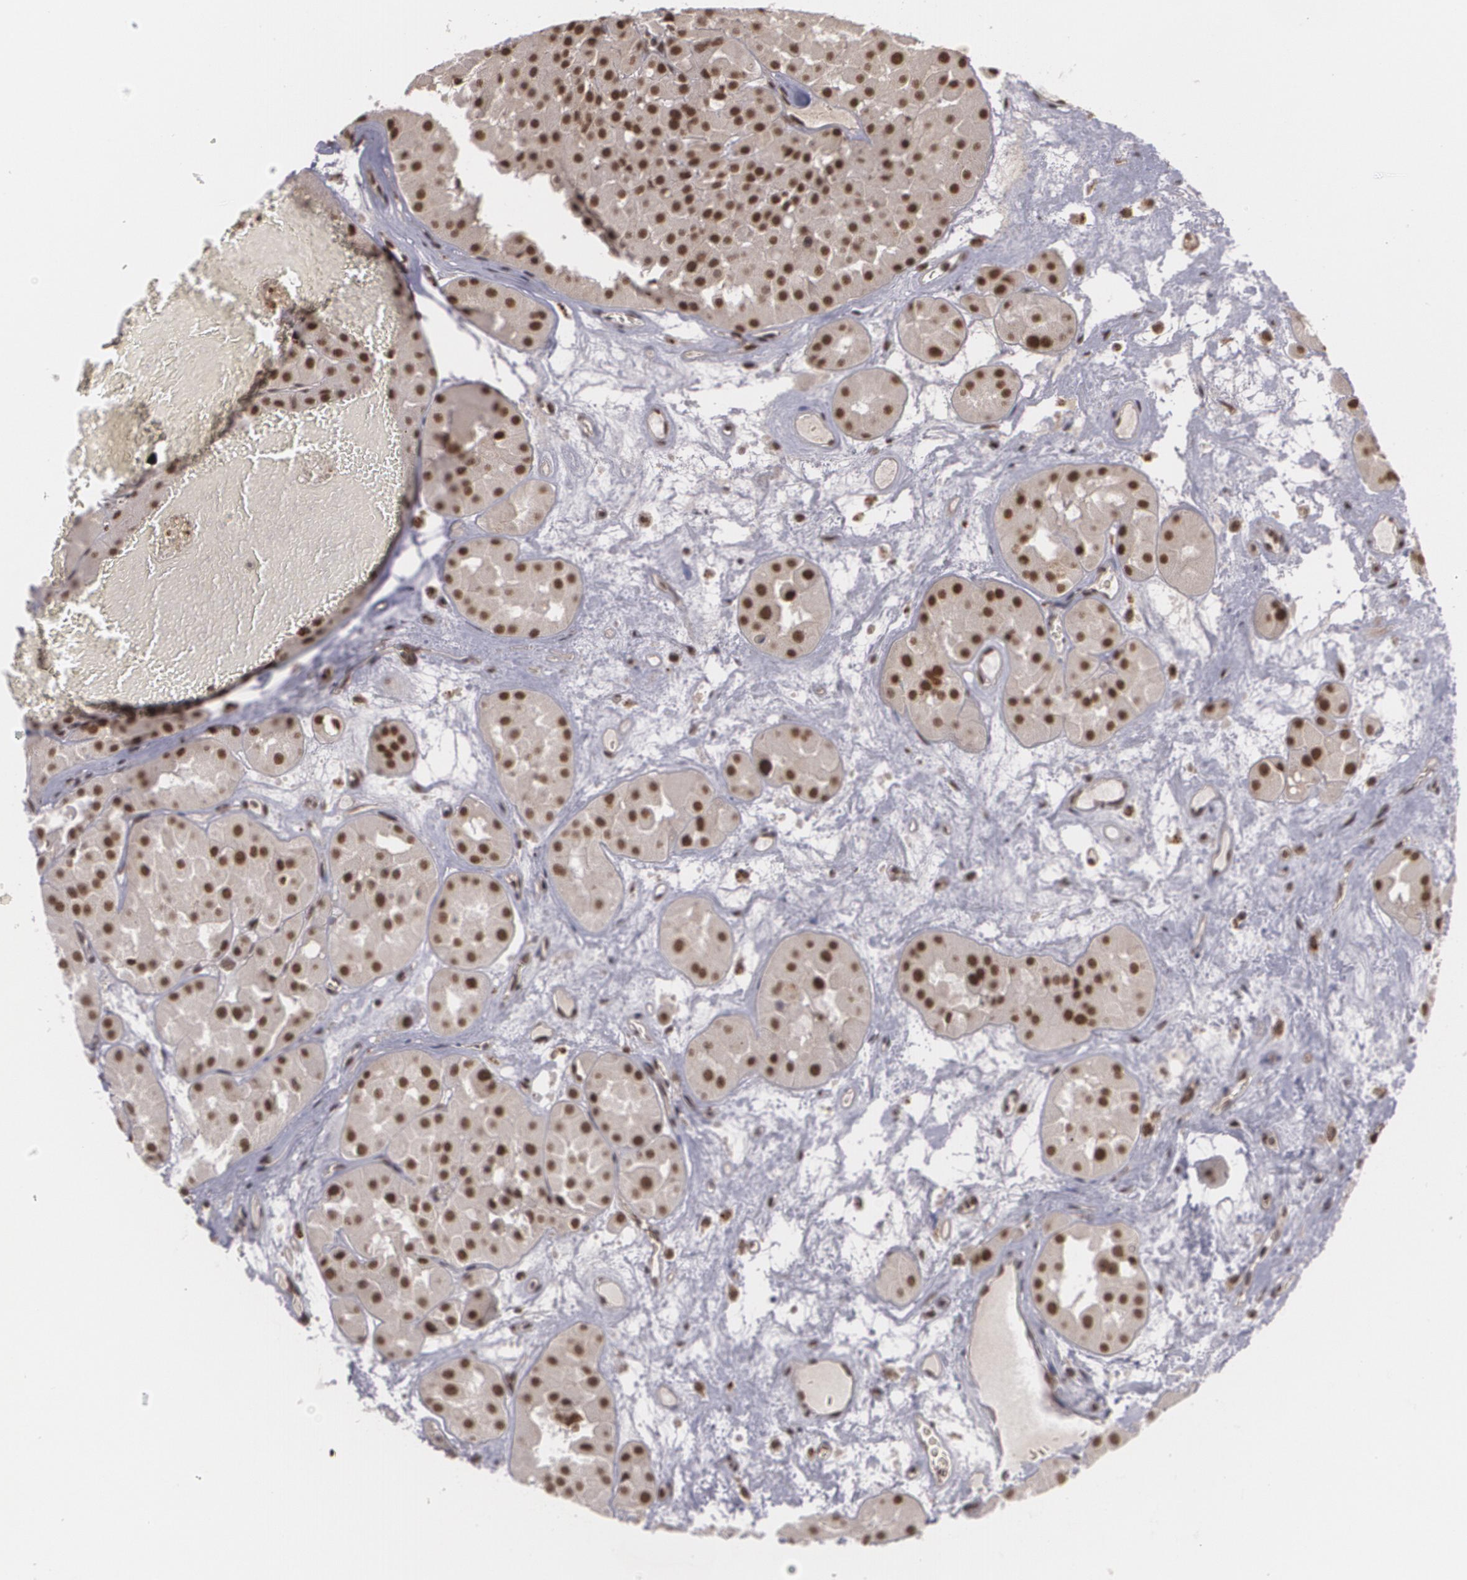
{"staining": {"intensity": "strong", "quantity": ">75%", "location": "nuclear"}, "tissue": "renal cancer", "cell_type": "Tumor cells", "image_type": "cancer", "snomed": [{"axis": "morphology", "description": "Adenocarcinoma, uncertain malignant potential"}, {"axis": "topography", "description": "Kidney"}], "caption": "The photomicrograph reveals staining of renal cancer, revealing strong nuclear protein staining (brown color) within tumor cells.", "gene": "RXRB", "patient": {"sex": "male", "age": 63}}